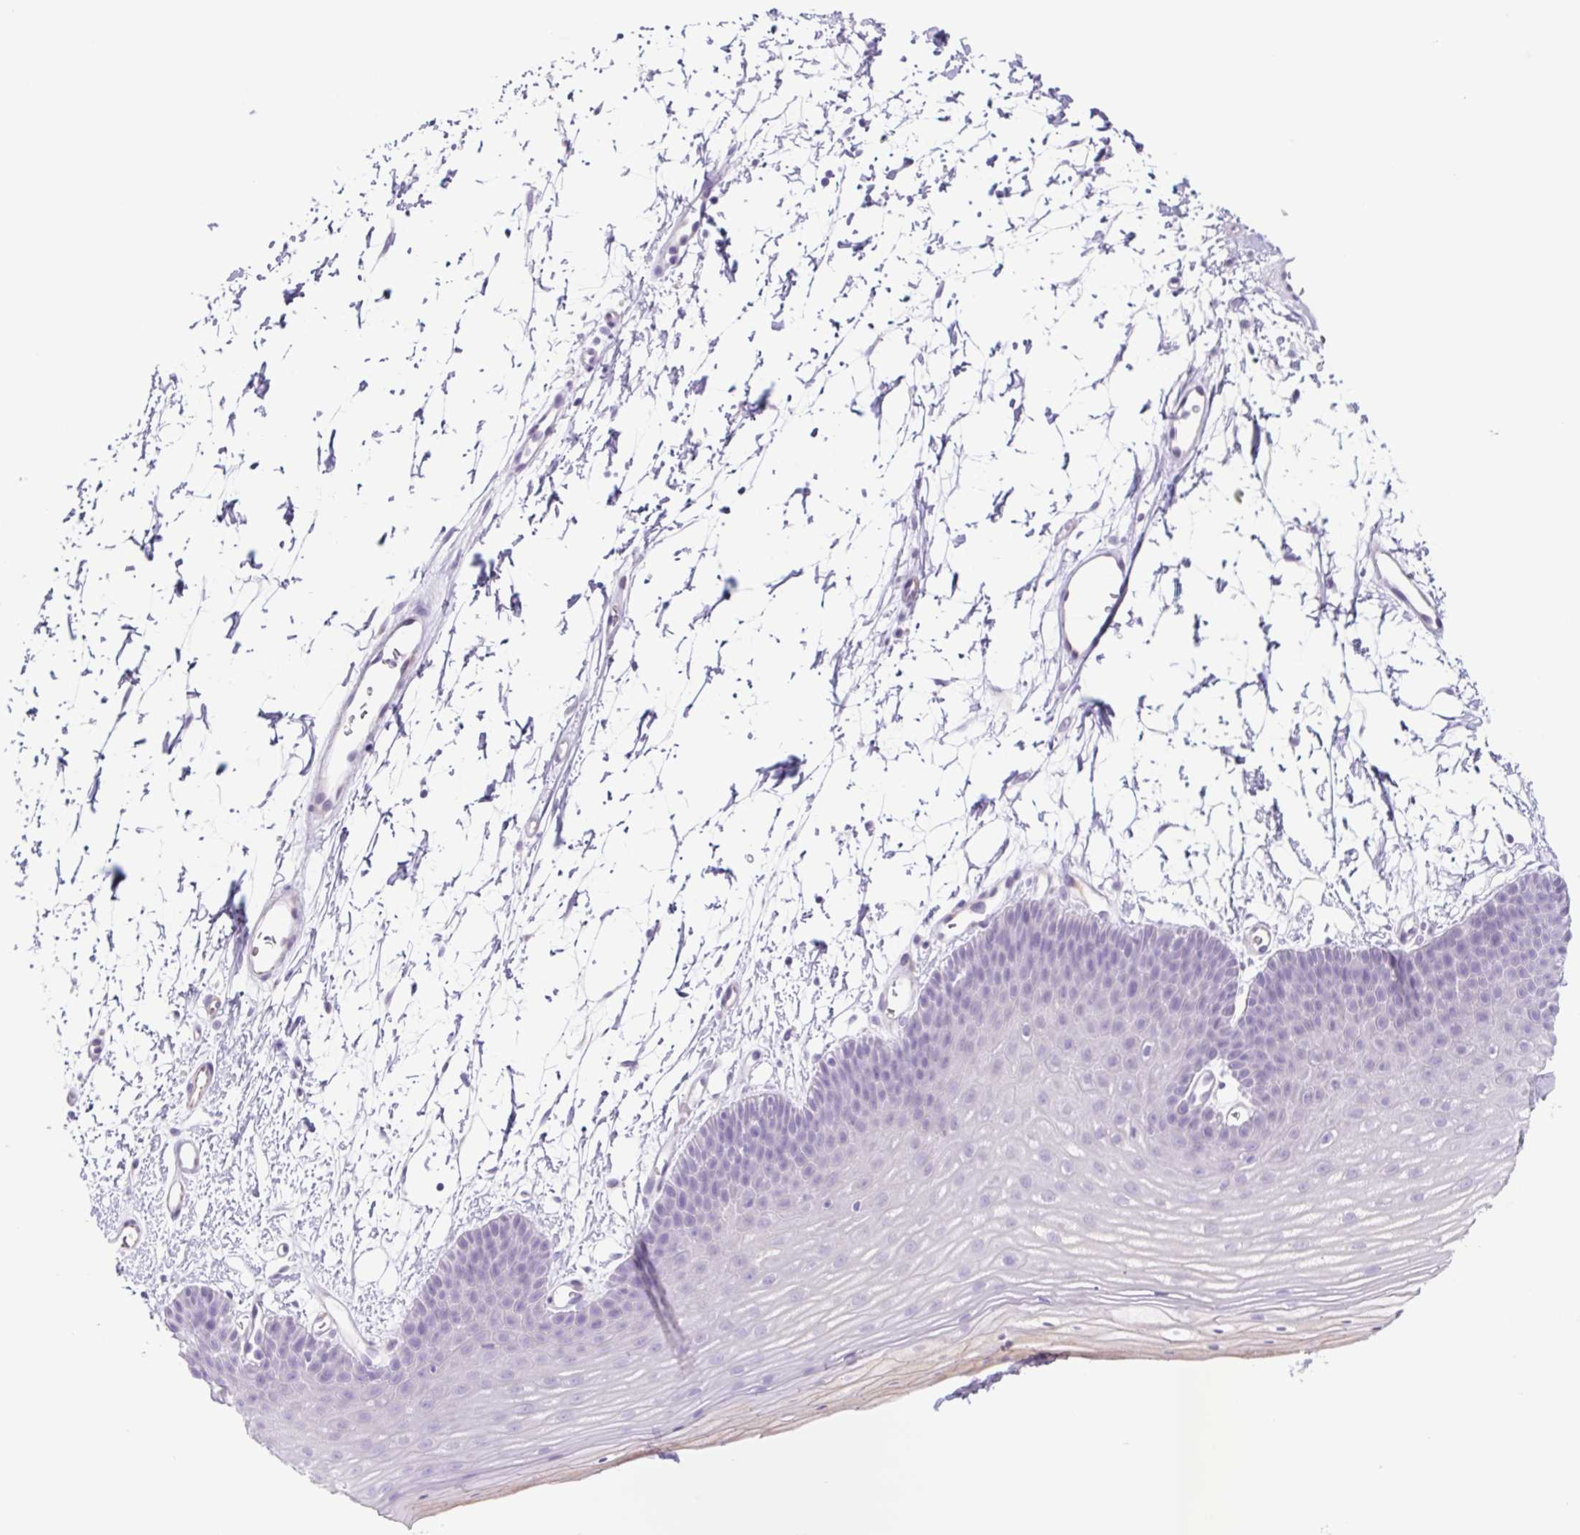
{"staining": {"intensity": "negative", "quantity": "none", "location": "none"}, "tissue": "skin", "cell_type": "Epidermal cells", "image_type": "normal", "snomed": [{"axis": "morphology", "description": "Normal tissue, NOS"}, {"axis": "topography", "description": "Anal"}], "caption": "Immunohistochemistry (IHC) of benign skin exhibits no staining in epidermal cells. (Brightfield microscopy of DAB (3,3'-diaminobenzidine) immunohistochemistry (IHC) at high magnification).", "gene": "CYP21A2", "patient": {"sex": "male", "age": 53}}